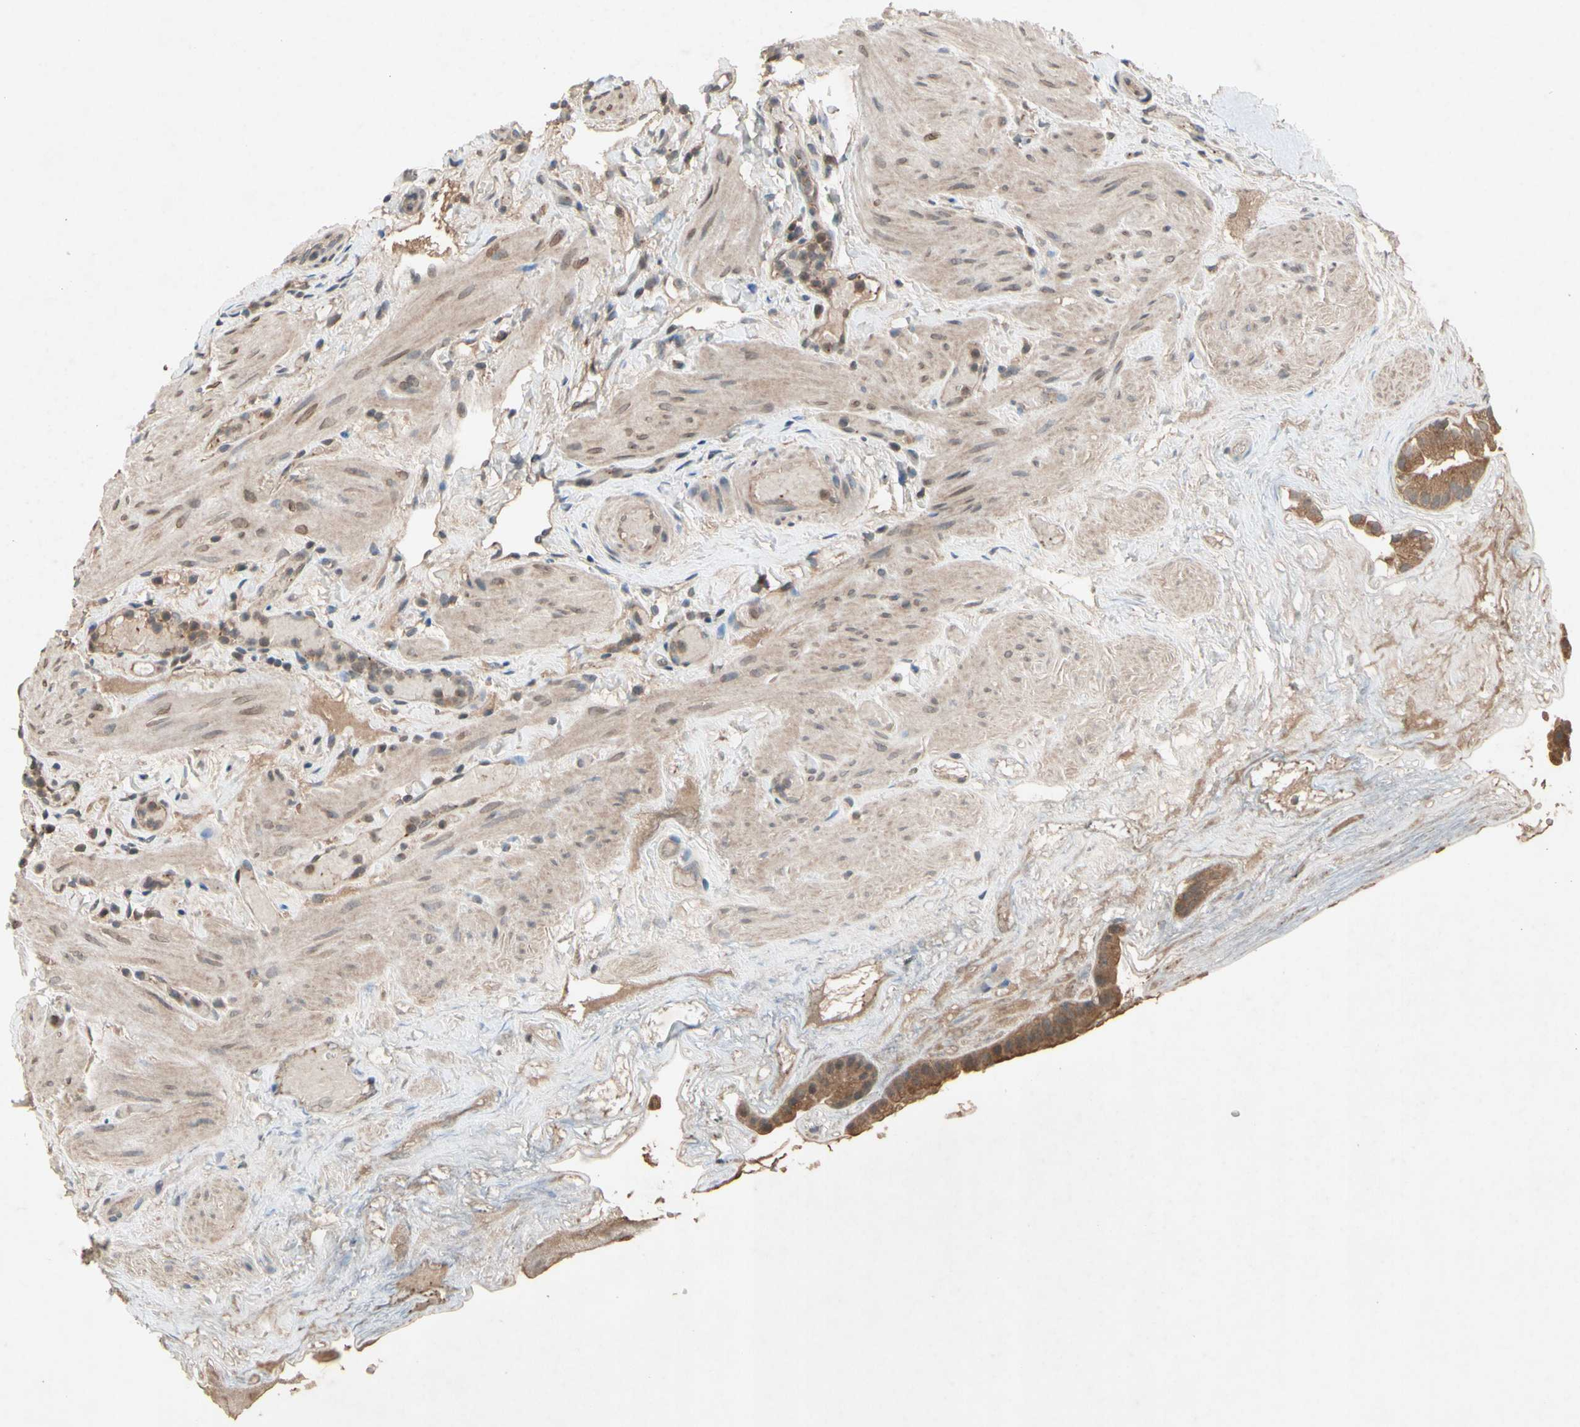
{"staining": {"intensity": "moderate", "quantity": ">75%", "location": "cytoplasmic/membranous"}, "tissue": "gallbladder", "cell_type": "Glandular cells", "image_type": "normal", "snomed": [{"axis": "morphology", "description": "Normal tissue, NOS"}, {"axis": "topography", "description": "Gallbladder"}], "caption": "Glandular cells demonstrate medium levels of moderate cytoplasmic/membranous expression in about >75% of cells in benign human gallbladder.", "gene": "NSF", "patient": {"sex": "female", "age": 26}}